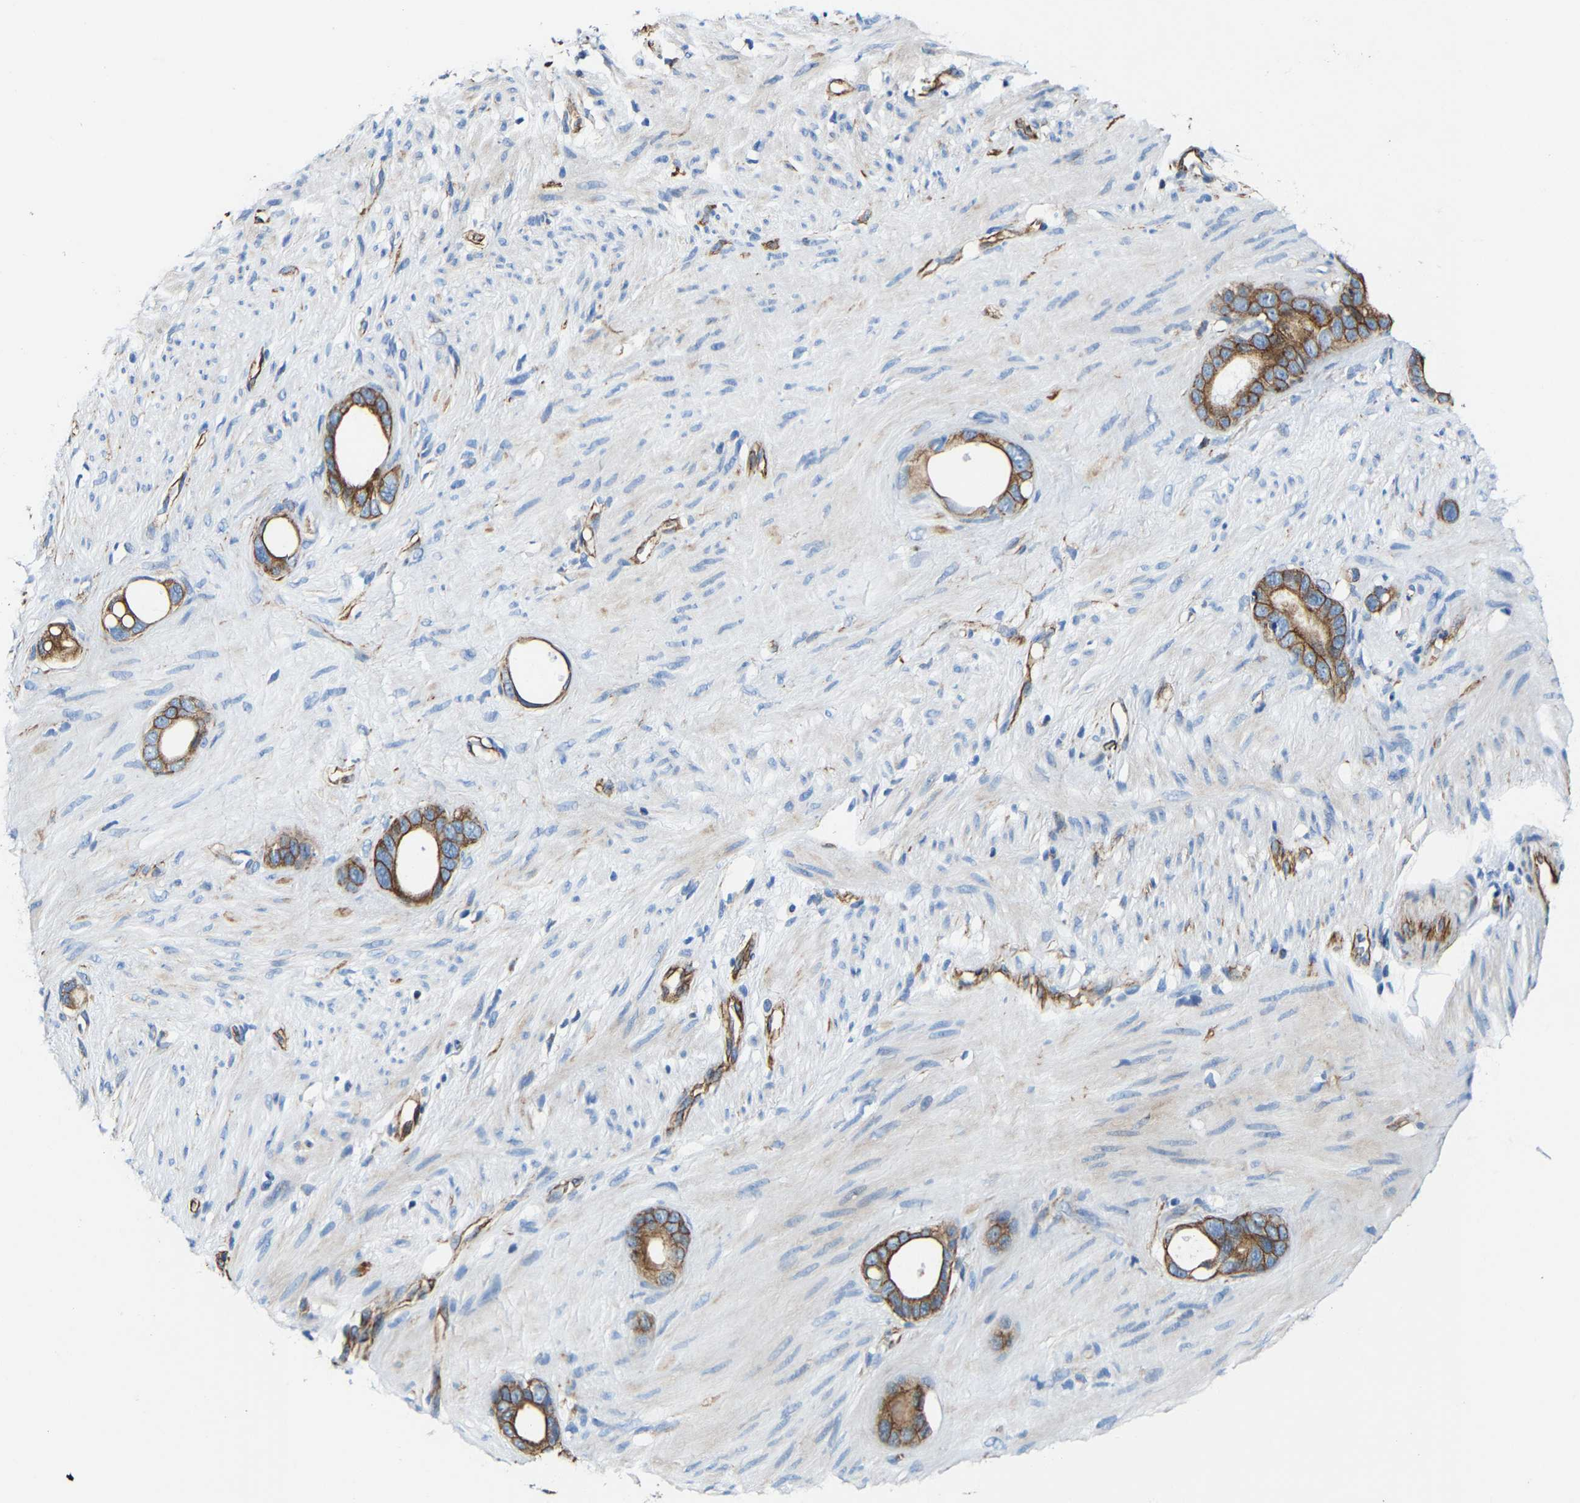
{"staining": {"intensity": "moderate", "quantity": ">75%", "location": "cytoplasmic/membranous"}, "tissue": "stomach cancer", "cell_type": "Tumor cells", "image_type": "cancer", "snomed": [{"axis": "morphology", "description": "Adenocarcinoma, NOS"}, {"axis": "topography", "description": "Stomach"}], "caption": "A medium amount of moderate cytoplasmic/membranous staining is seen in approximately >75% of tumor cells in stomach cancer (adenocarcinoma) tissue.", "gene": "MMEL1", "patient": {"sex": "female", "age": 75}}